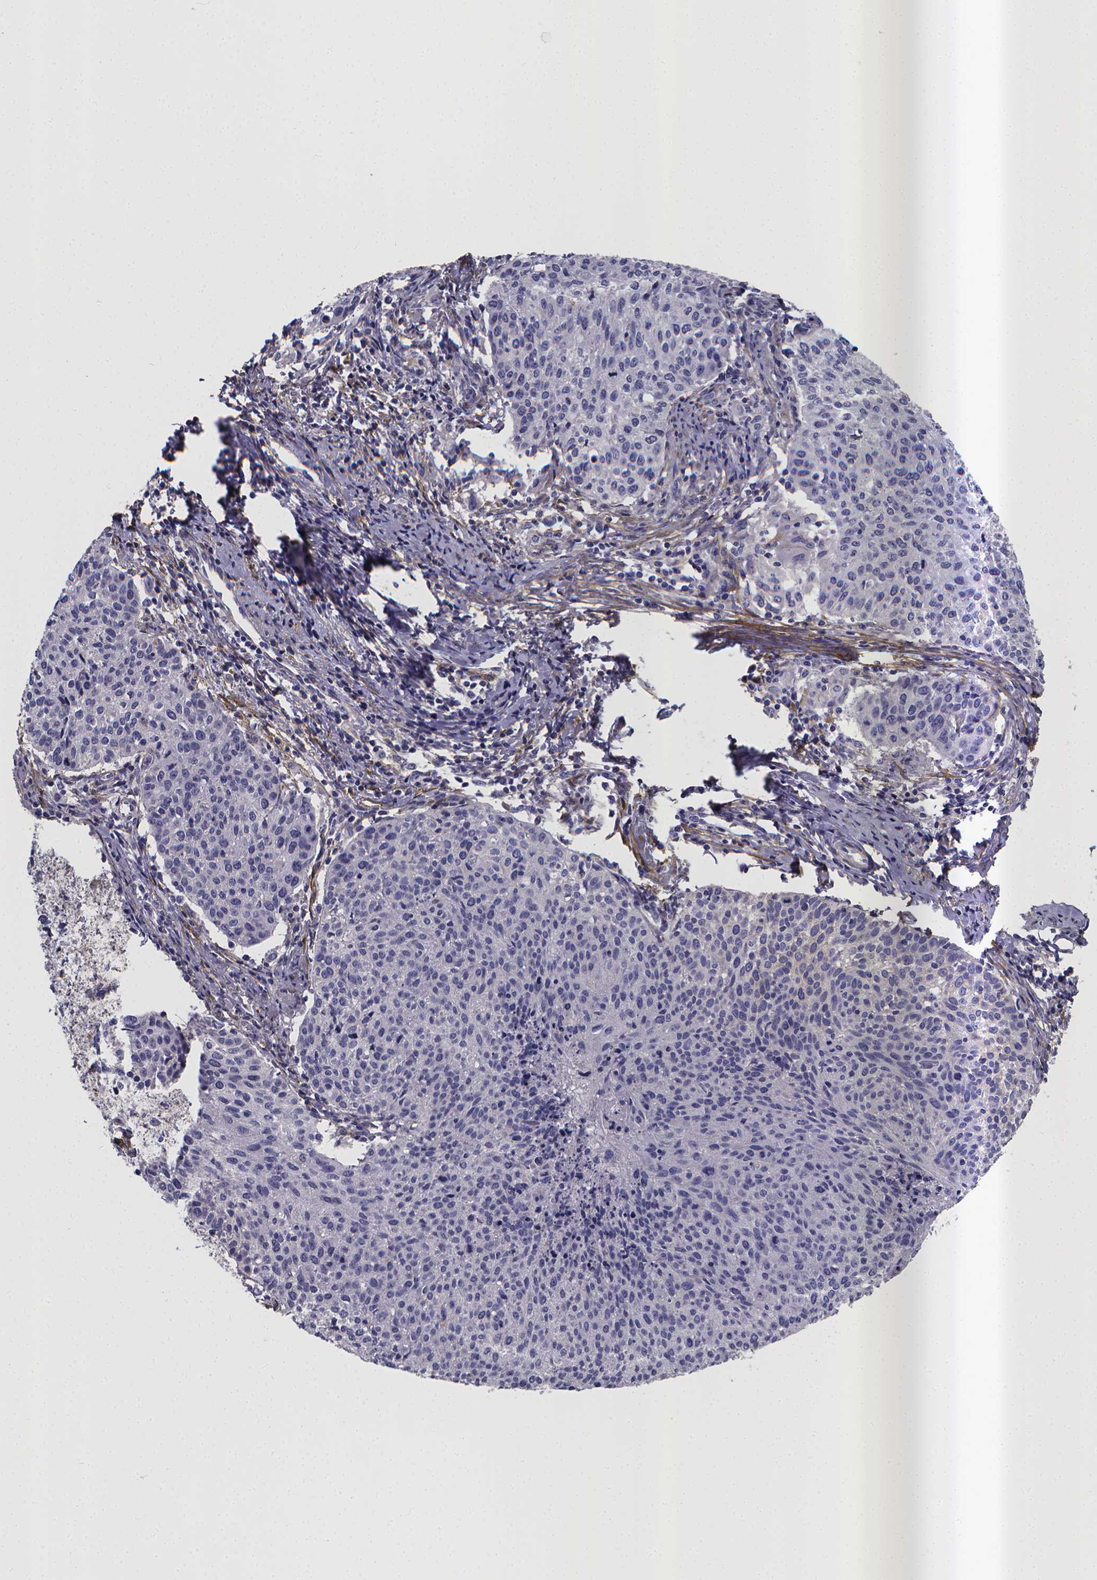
{"staining": {"intensity": "negative", "quantity": "none", "location": "none"}, "tissue": "cervical cancer", "cell_type": "Tumor cells", "image_type": "cancer", "snomed": [{"axis": "morphology", "description": "Squamous cell carcinoma, NOS"}, {"axis": "topography", "description": "Cervix"}], "caption": "Tumor cells show no significant protein positivity in cervical squamous cell carcinoma.", "gene": "RERG", "patient": {"sex": "female", "age": 38}}